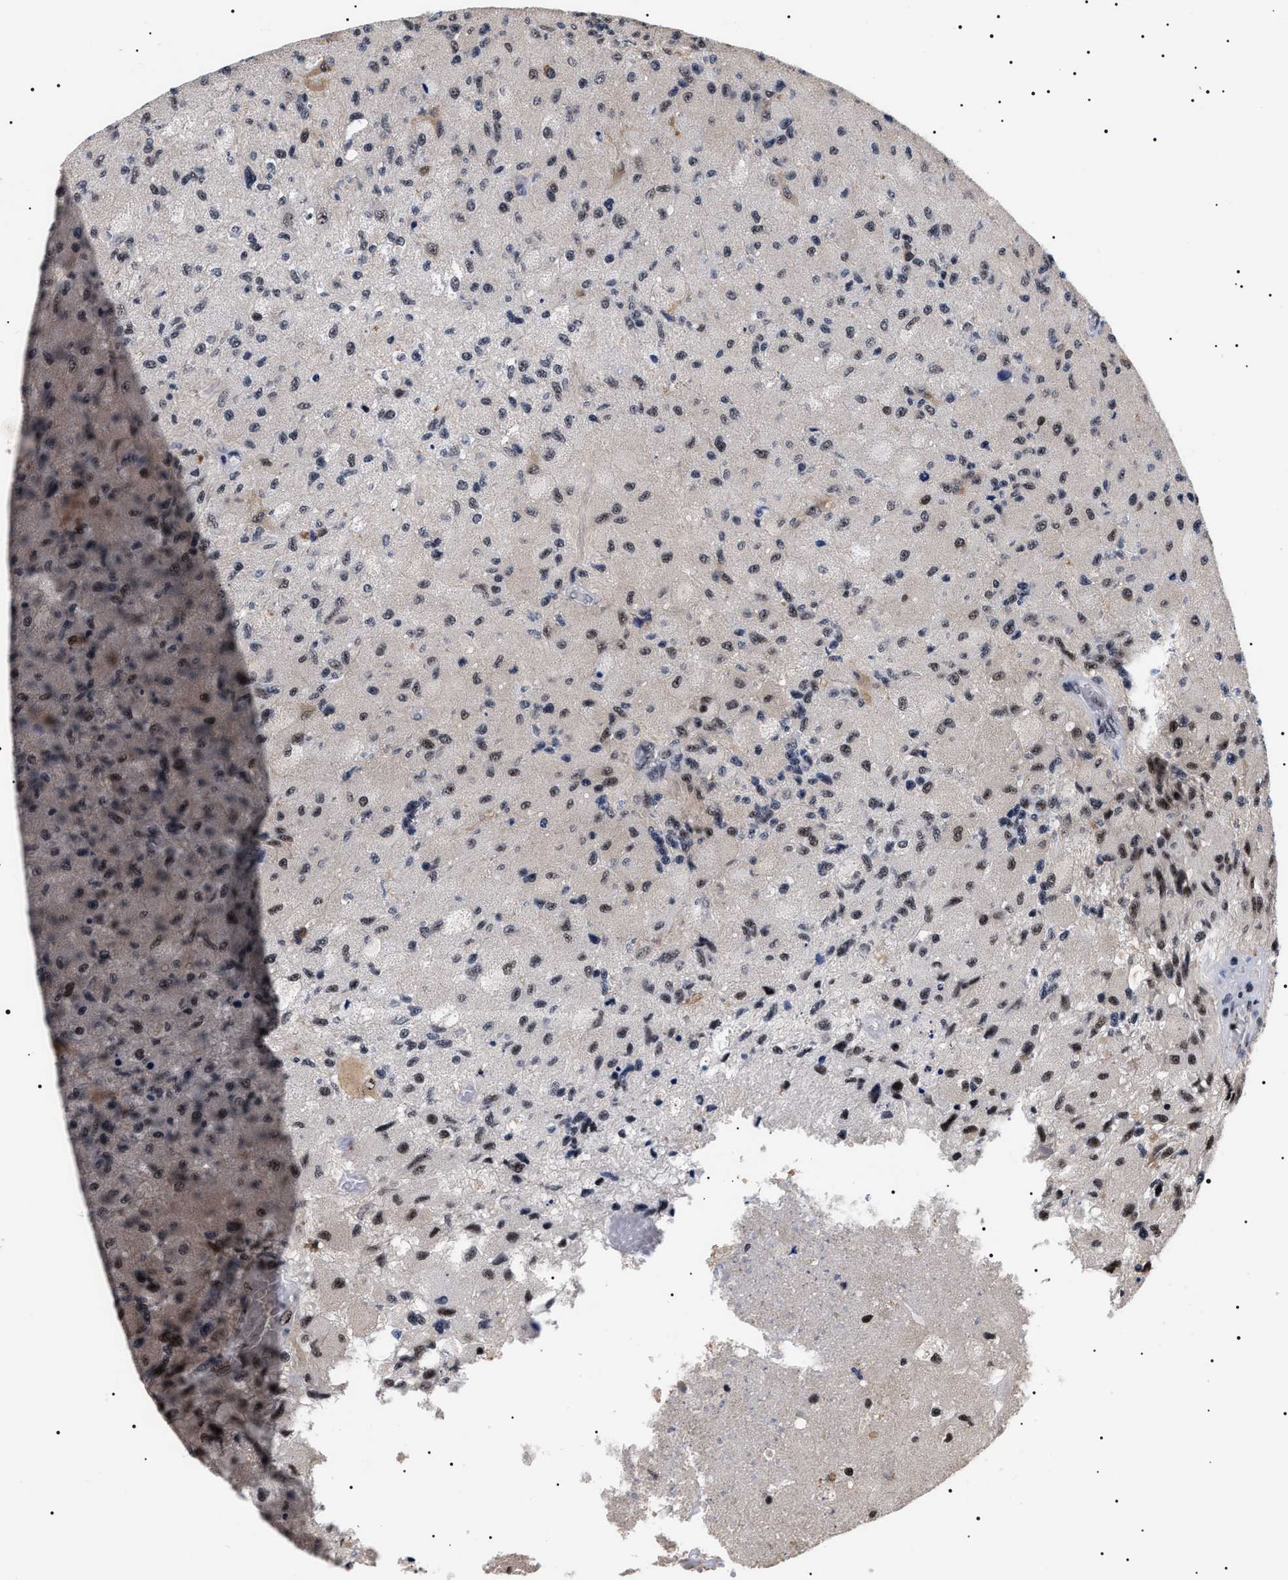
{"staining": {"intensity": "weak", "quantity": "25%-75%", "location": "nuclear"}, "tissue": "glioma", "cell_type": "Tumor cells", "image_type": "cancer", "snomed": [{"axis": "morphology", "description": "Normal tissue, NOS"}, {"axis": "morphology", "description": "Glioma, malignant, High grade"}, {"axis": "topography", "description": "Cerebral cortex"}], "caption": "Immunohistochemical staining of malignant glioma (high-grade) shows weak nuclear protein positivity in about 25%-75% of tumor cells. Nuclei are stained in blue.", "gene": "CAAP1", "patient": {"sex": "male", "age": 77}}